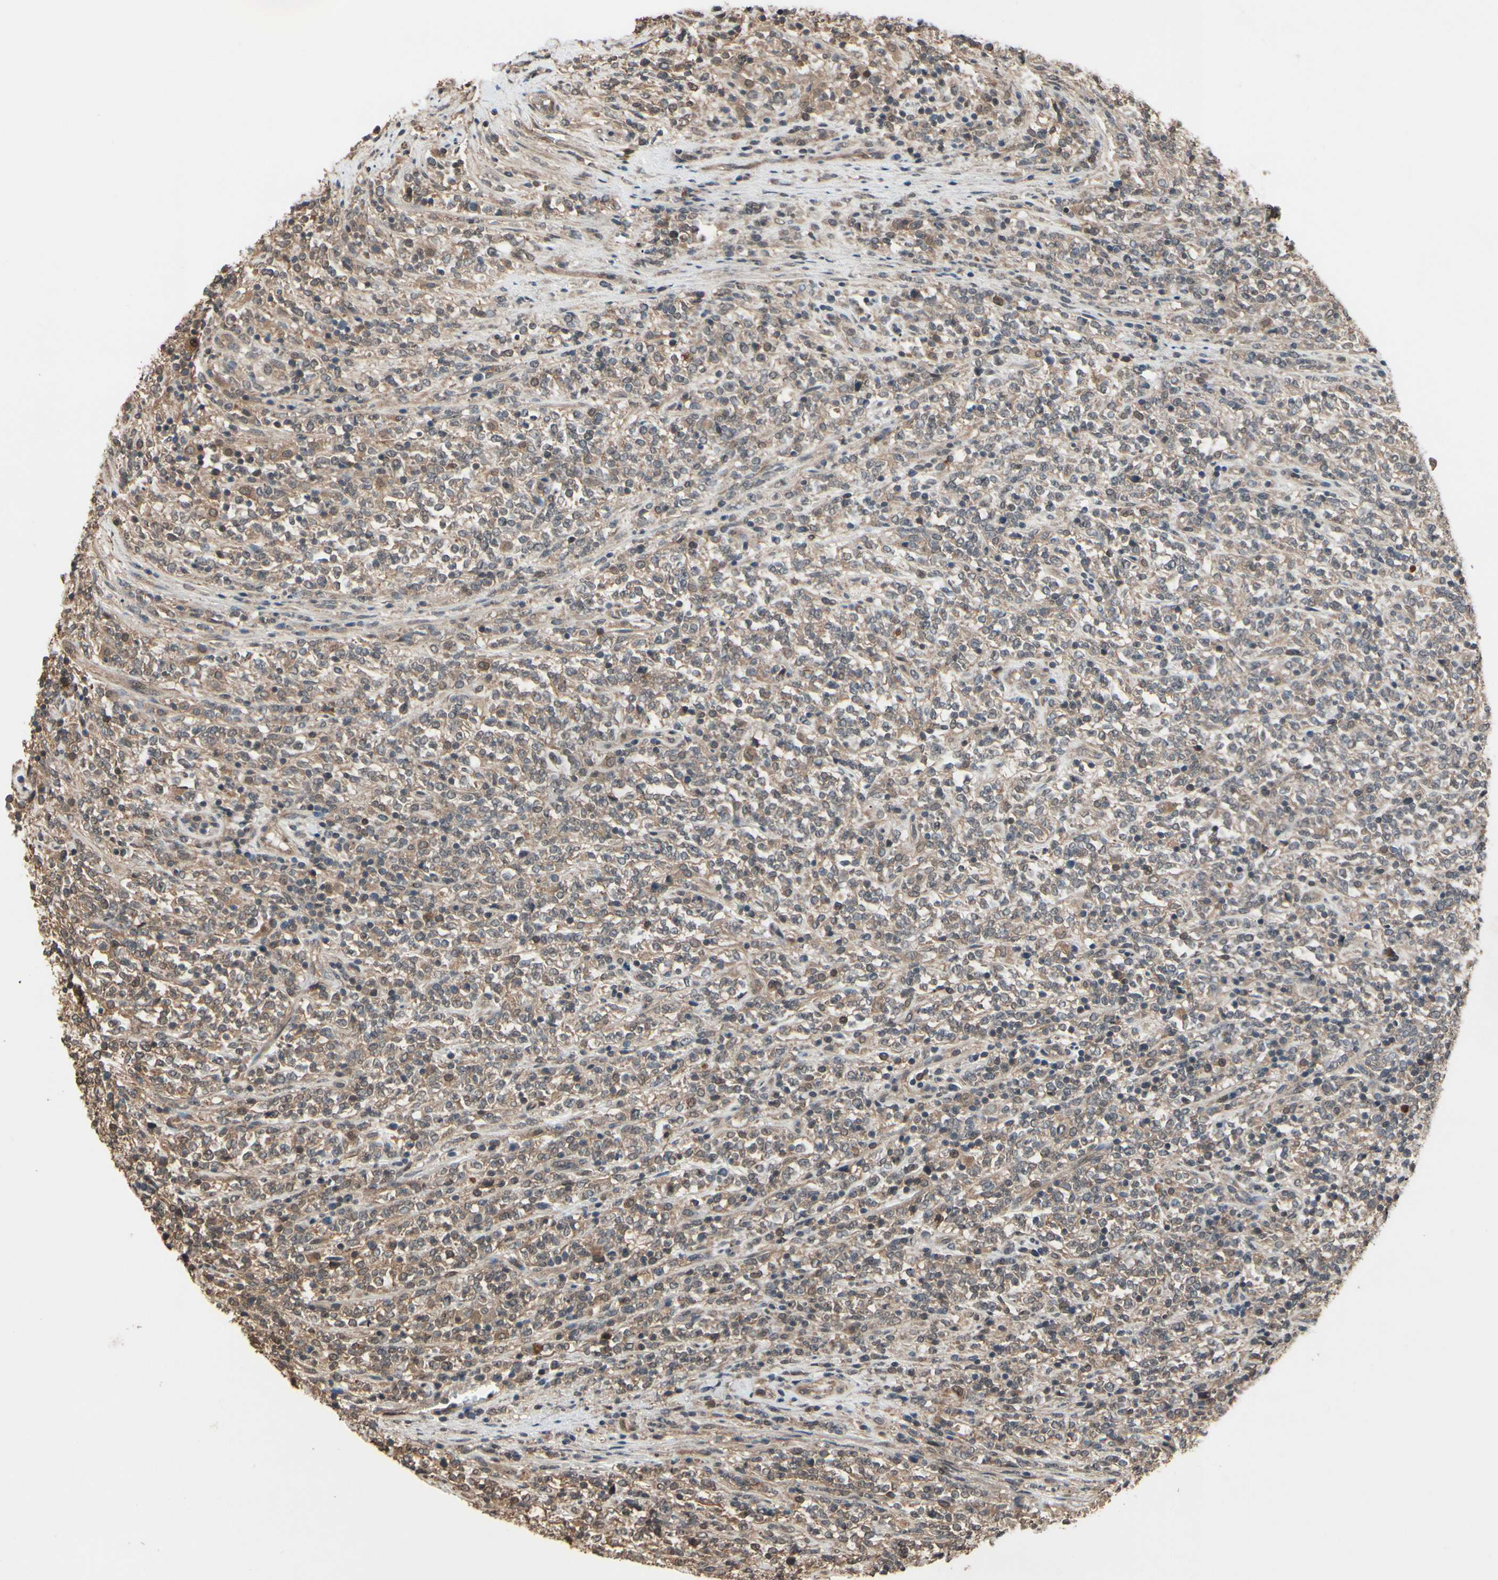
{"staining": {"intensity": "weak", "quantity": ">75%", "location": "cytoplasmic/membranous"}, "tissue": "lymphoma", "cell_type": "Tumor cells", "image_type": "cancer", "snomed": [{"axis": "morphology", "description": "Malignant lymphoma, non-Hodgkin's type, High grade"}, {"axis": "topography", "description": "Soft tissue"}], "caption": "This is a micrograph of IHC staining of malignant lymphoma, non-Hodgkin's type (high-grade), which shows weak positivity in the cytoplasmic/membranous of tumor cells.", "gene": "PNPLA7", "patient": {"sex": "male", "age": 18}}